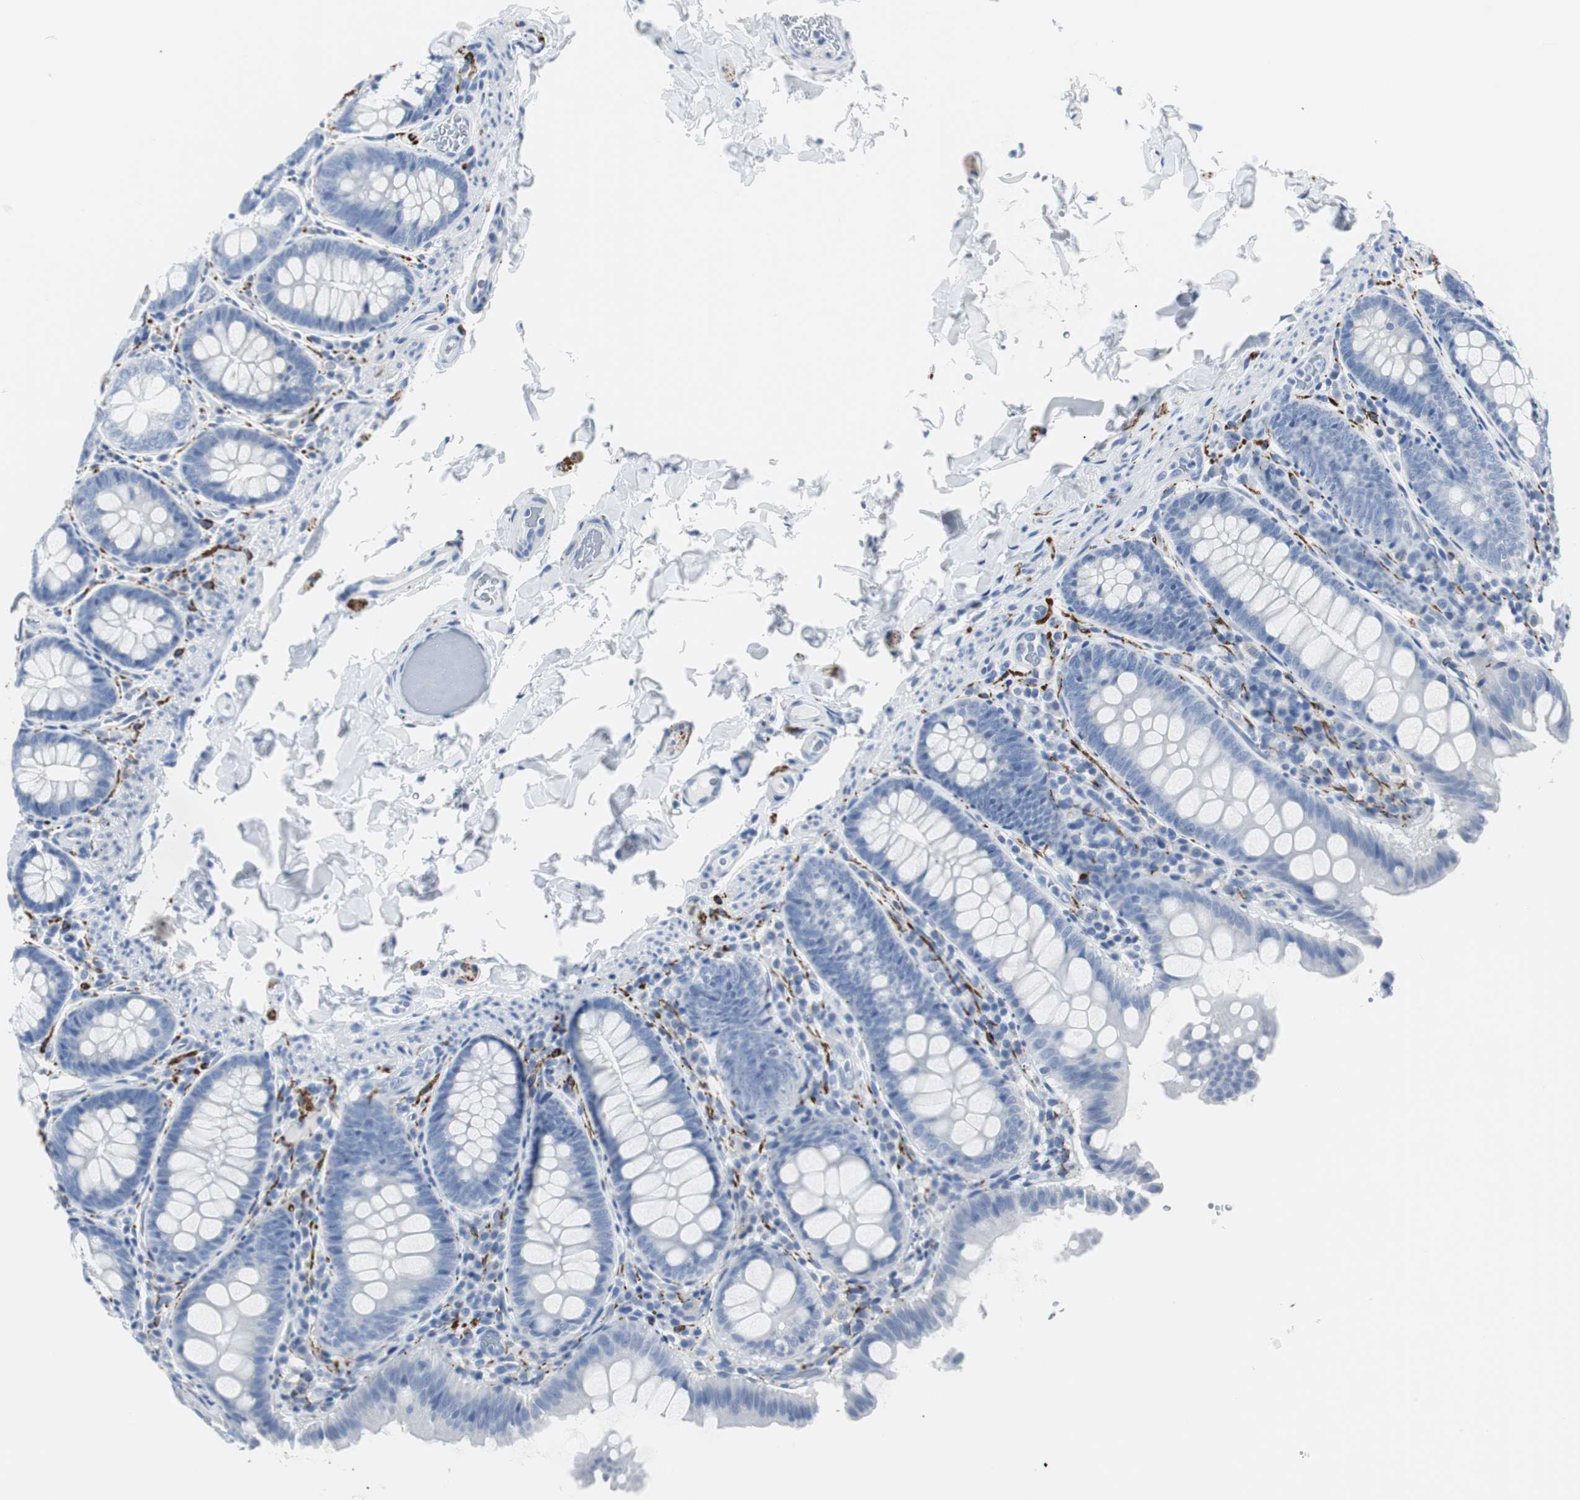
{"staining": {"intensity": "negative", "quantity": "none", "location": "none"}, "tissue": "colon", "cell_type": "Endothelial cells", "image_type": "normal", "snomed": [{"axis": "morphology", "description": "Normal tissue, NOS"}, {"axis": "topography", "description": "Colon"}], "caption": "A micrograph of human colon is negative for staining in endothelial cells. The staining was performed using DAB to visualize the protein expression in brown, while the nuclei were stained in blue with hematoxylin (Magnification: 20x).", "gene": "GAP43", "patient": {"sex": "female", "age": 61}}